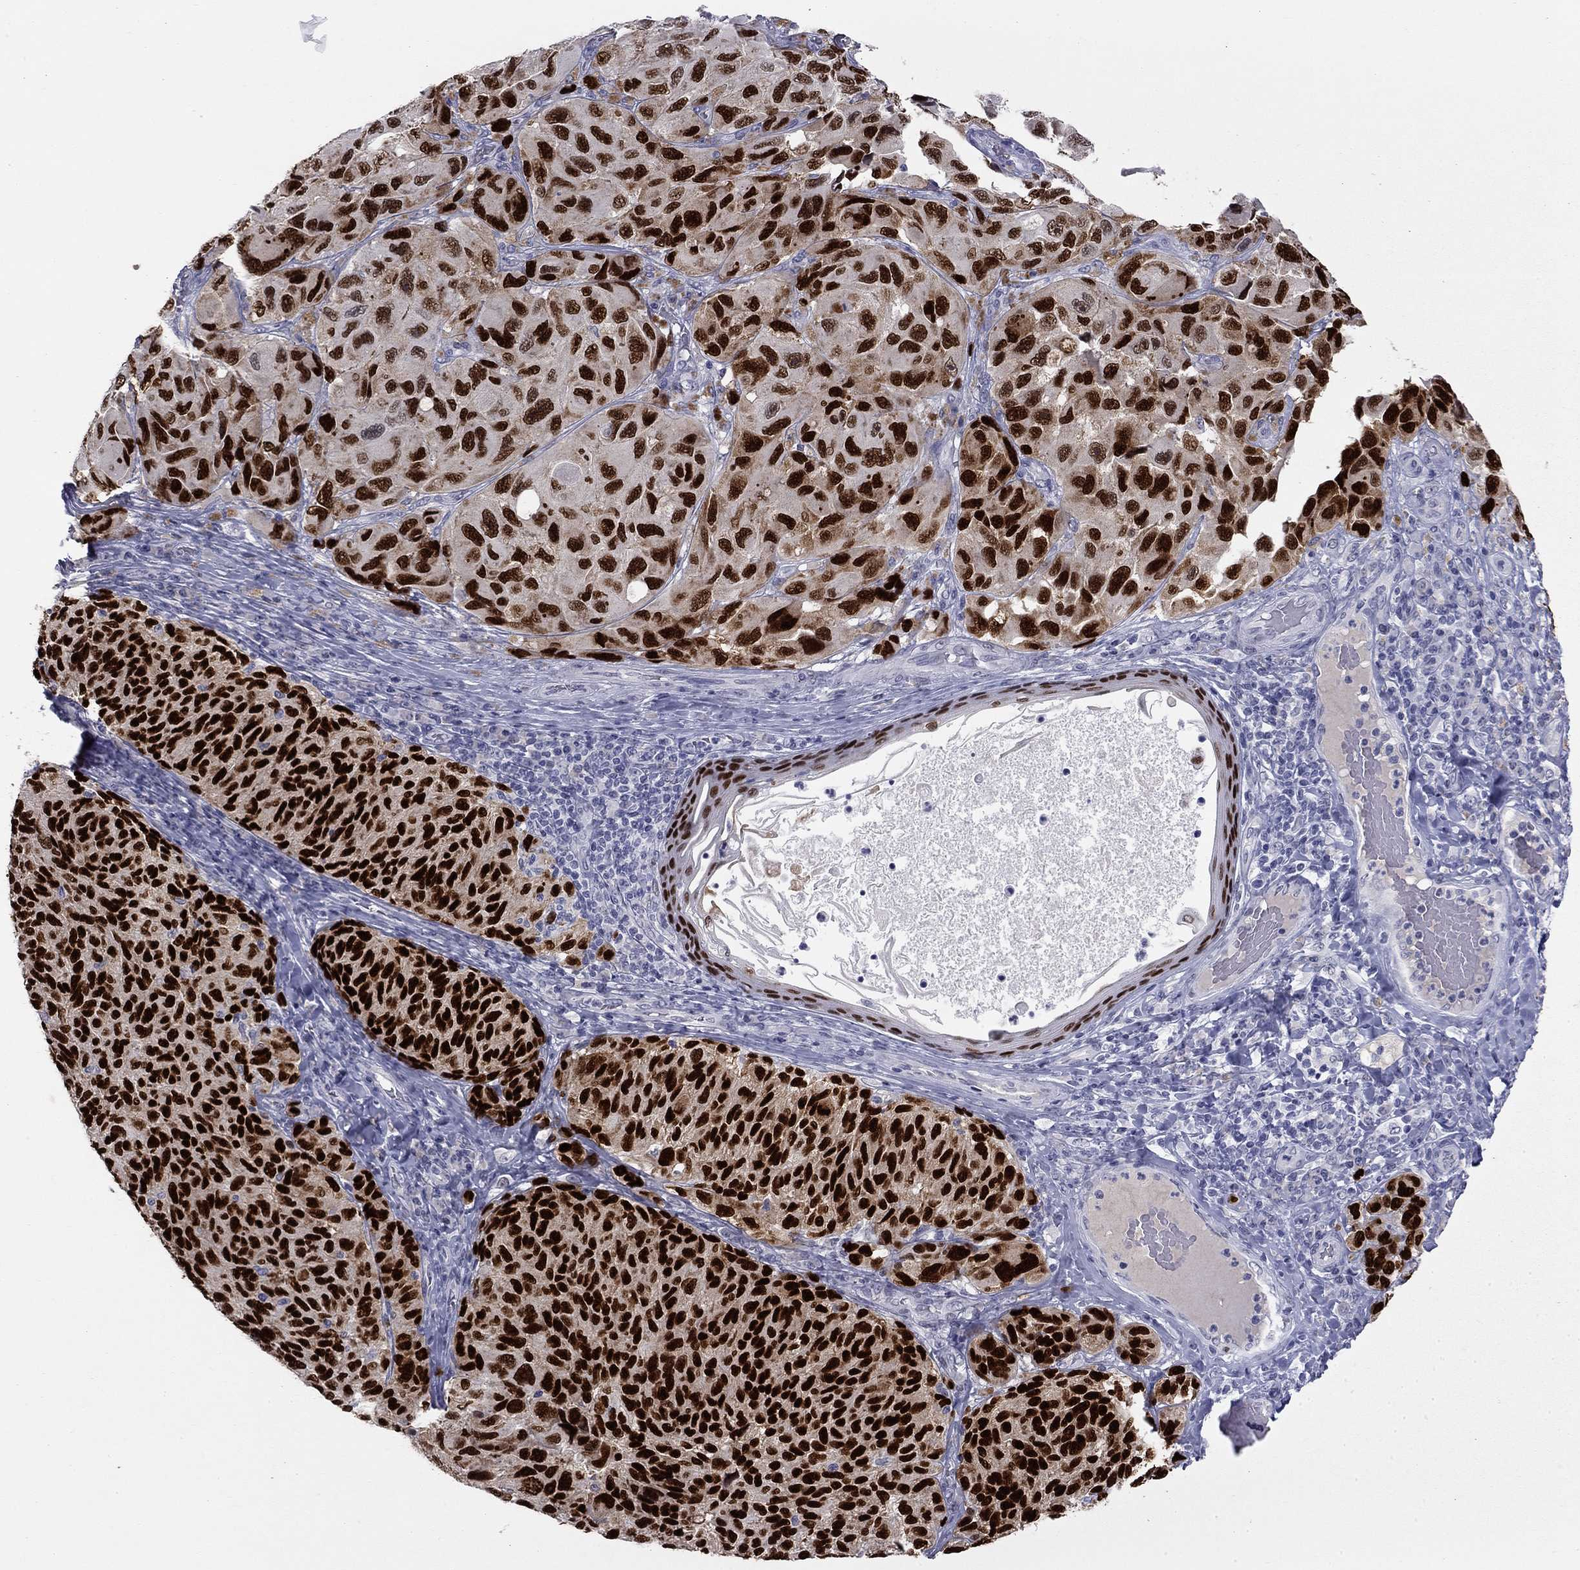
{"staining": {"intensity": "strong", "quantity": ">75%", "location": "nuclear"}, "tissue": "melanoma", "cell_type": "Tumor cells", "image_type": "cancer", "snomed": [{"axis": "morphology", "description": "Malignant melanoma, NOS"}, {"axis": "topography", "description": "Skin"}], "caption": "Immunohistochemical staining of melanoma displays high levels of strong nuclear expression in approximately >75% of tumor cells.", "gene": "TFAP2B", "patient": {"sex": "female", "age": 73}}